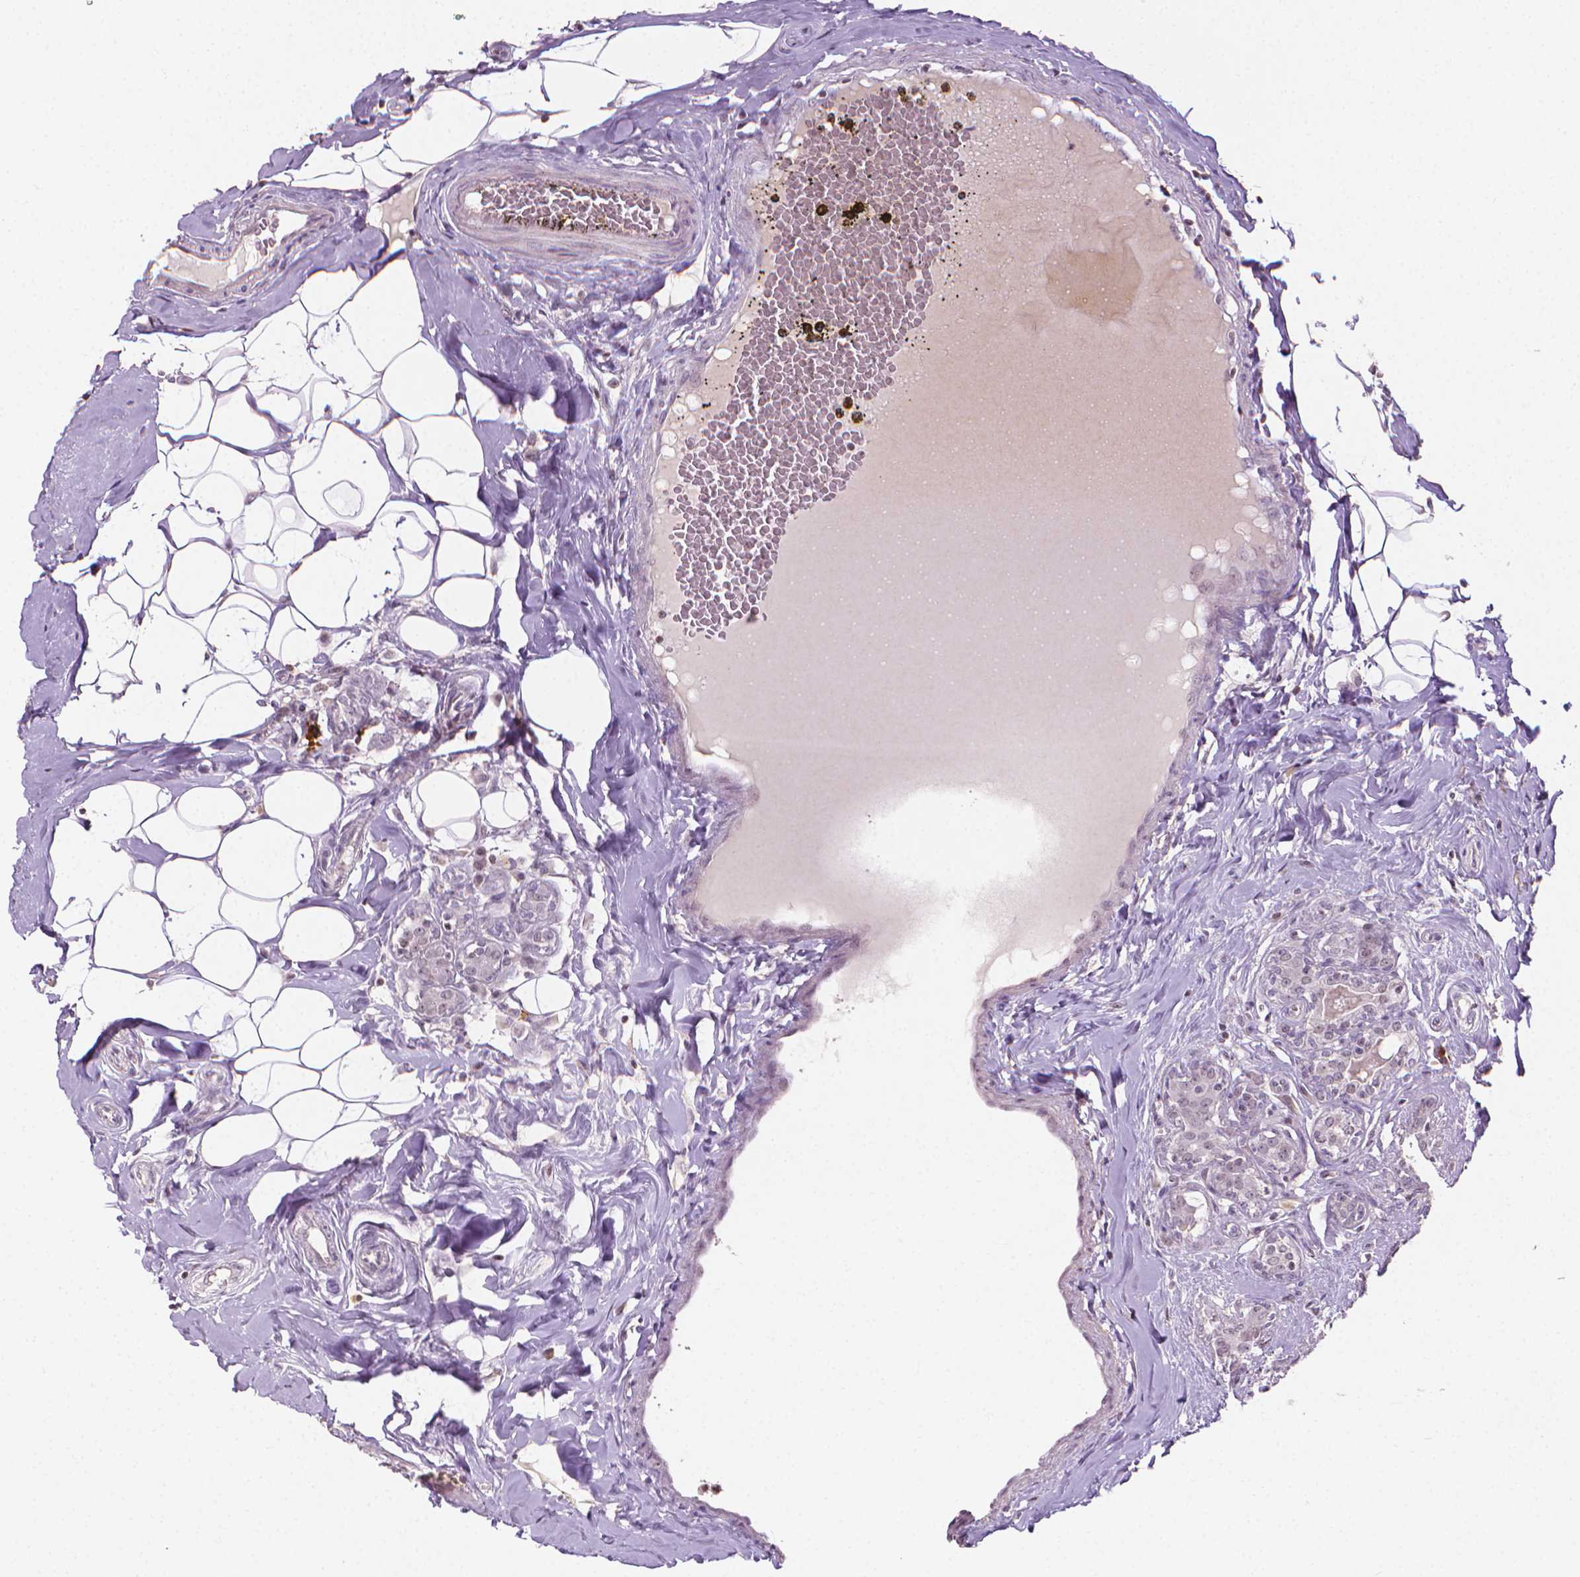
{"staining": {"intensity": "negative", "quantity": "none", "location": "none"}, "tissue": "breast cancer", "cell_type": "Tumor cells", "image_type": "cancer", "snomed": [{"axis": "morphology", "description": "Normal tissue, NOS"}, {"axis": "morphology", "description": "Duct carcinoma"}, {"axis": "topography", "description": "Breast"}], "caption": "The immunohistochemistry (IHC) histopathology image has no significant positivity in tumor cells of breast cancer tissue. (IHC, brightfield microscopy, high magnification).", "gene": "NCAN", "patient": {"sex": "female", "age": 43}}